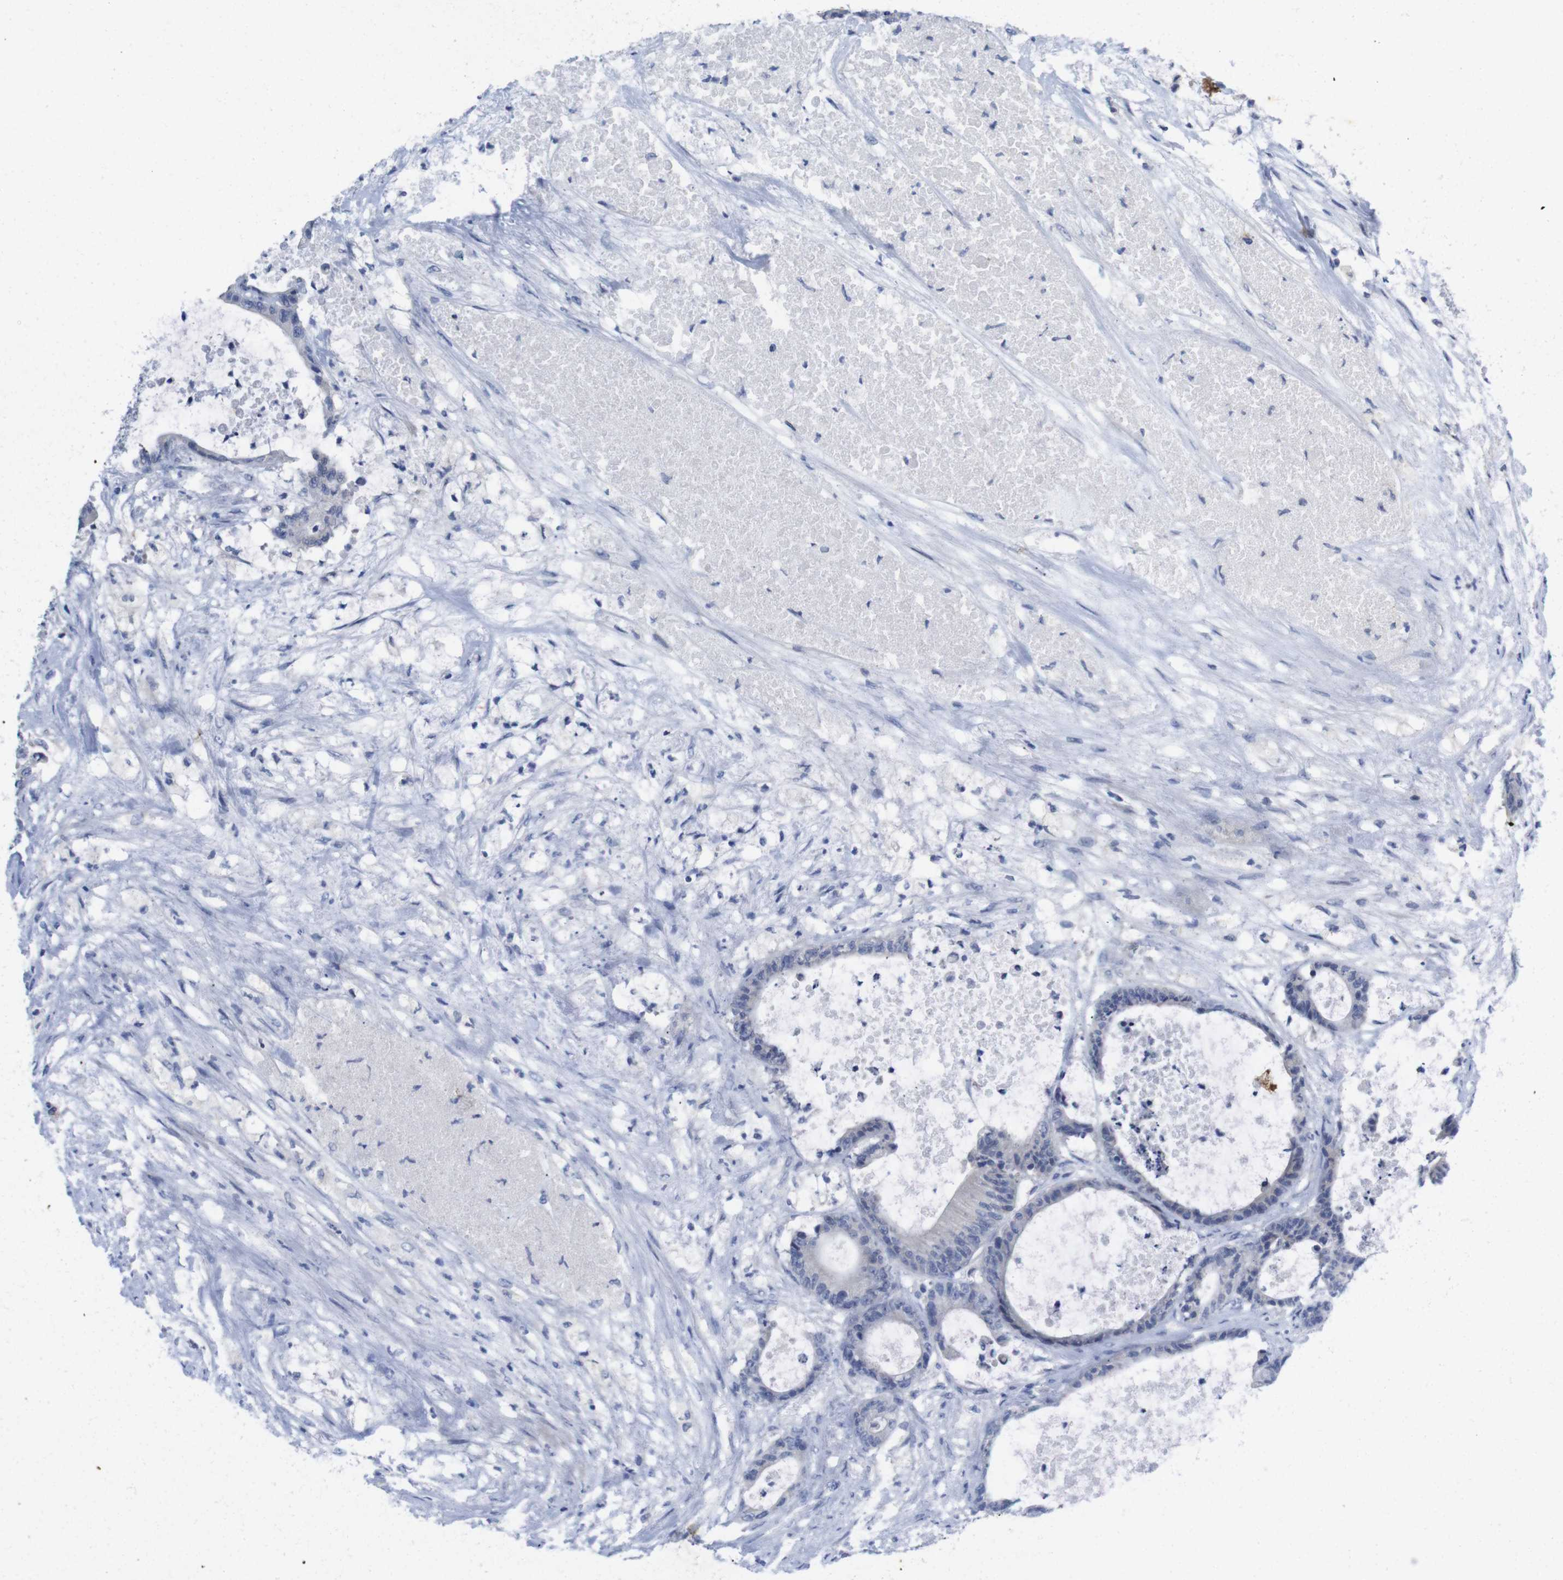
{"staining": {"intensity": "negative", "quantity": "none", "location": "none"}, "tissue": "colorectal cancer", "cell_type": "Tumor cells", "image_type": "cancer", "snomed": [{"axis": "morphology", "description": "Adenocarcinoma, NOS"}, {"axis": "topography", "description": "Colon"}], "caption": "This image is of colorectal cancer stained with IHC to label a protein in brown with the nuclei are counter-stained blue. There is no positivity in tumor cells.", "gene": "TNNI3", "patient": {"sex": "female", "age": 84}}